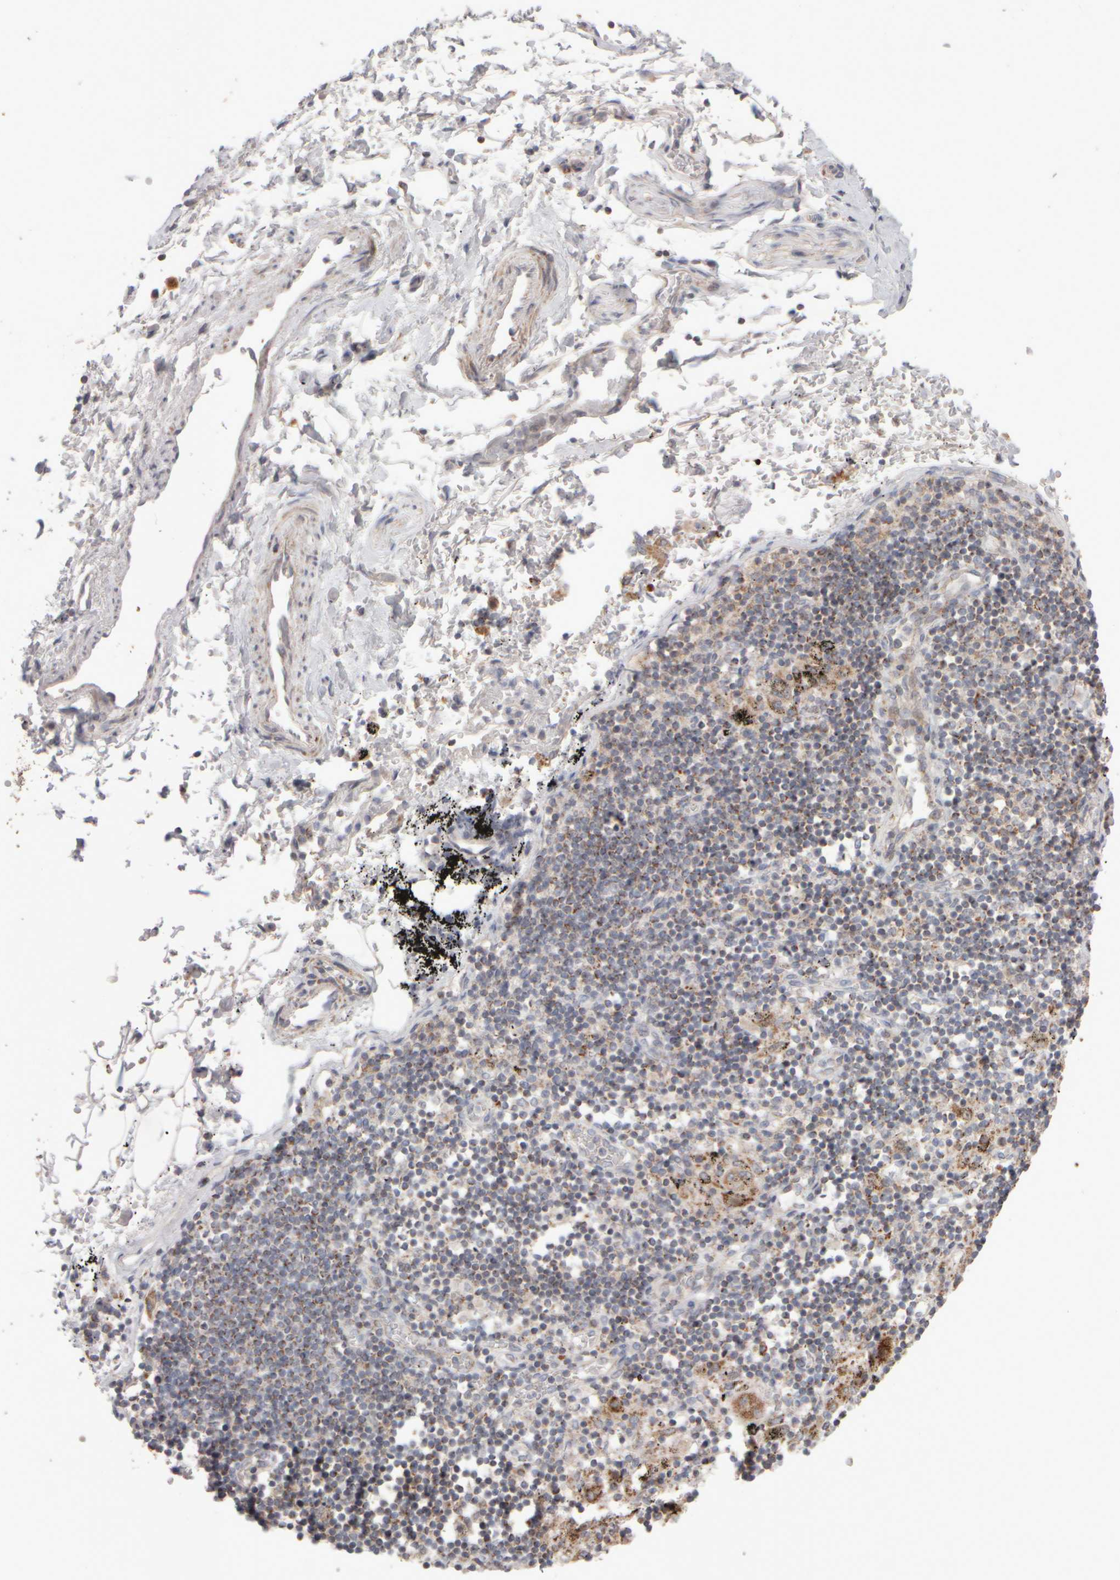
{"staining": {"intensity": "weak", "quantity": "25%-75%", "location": "cytoplasmic/membranous"}, "tissue": "adipose tissue", "cell_type": "Adipocytes", "image_type": "normal", "snomed": [{"axis": "morphology", "description": "Normal tissue, NOS"}, {"axis": "topography", "description": "Cartilage tissue"}, {"axis": "topography", "description": "Lung"}], "caption": "Approximately 25%-75% of adipocytes in normal adipose tissue display weak cytoplasmic/membranous protein staining as visualized by brown immunohistochemical staining.", "gene": "CHADL", "patient": {"sex": "female", "age": 77}}